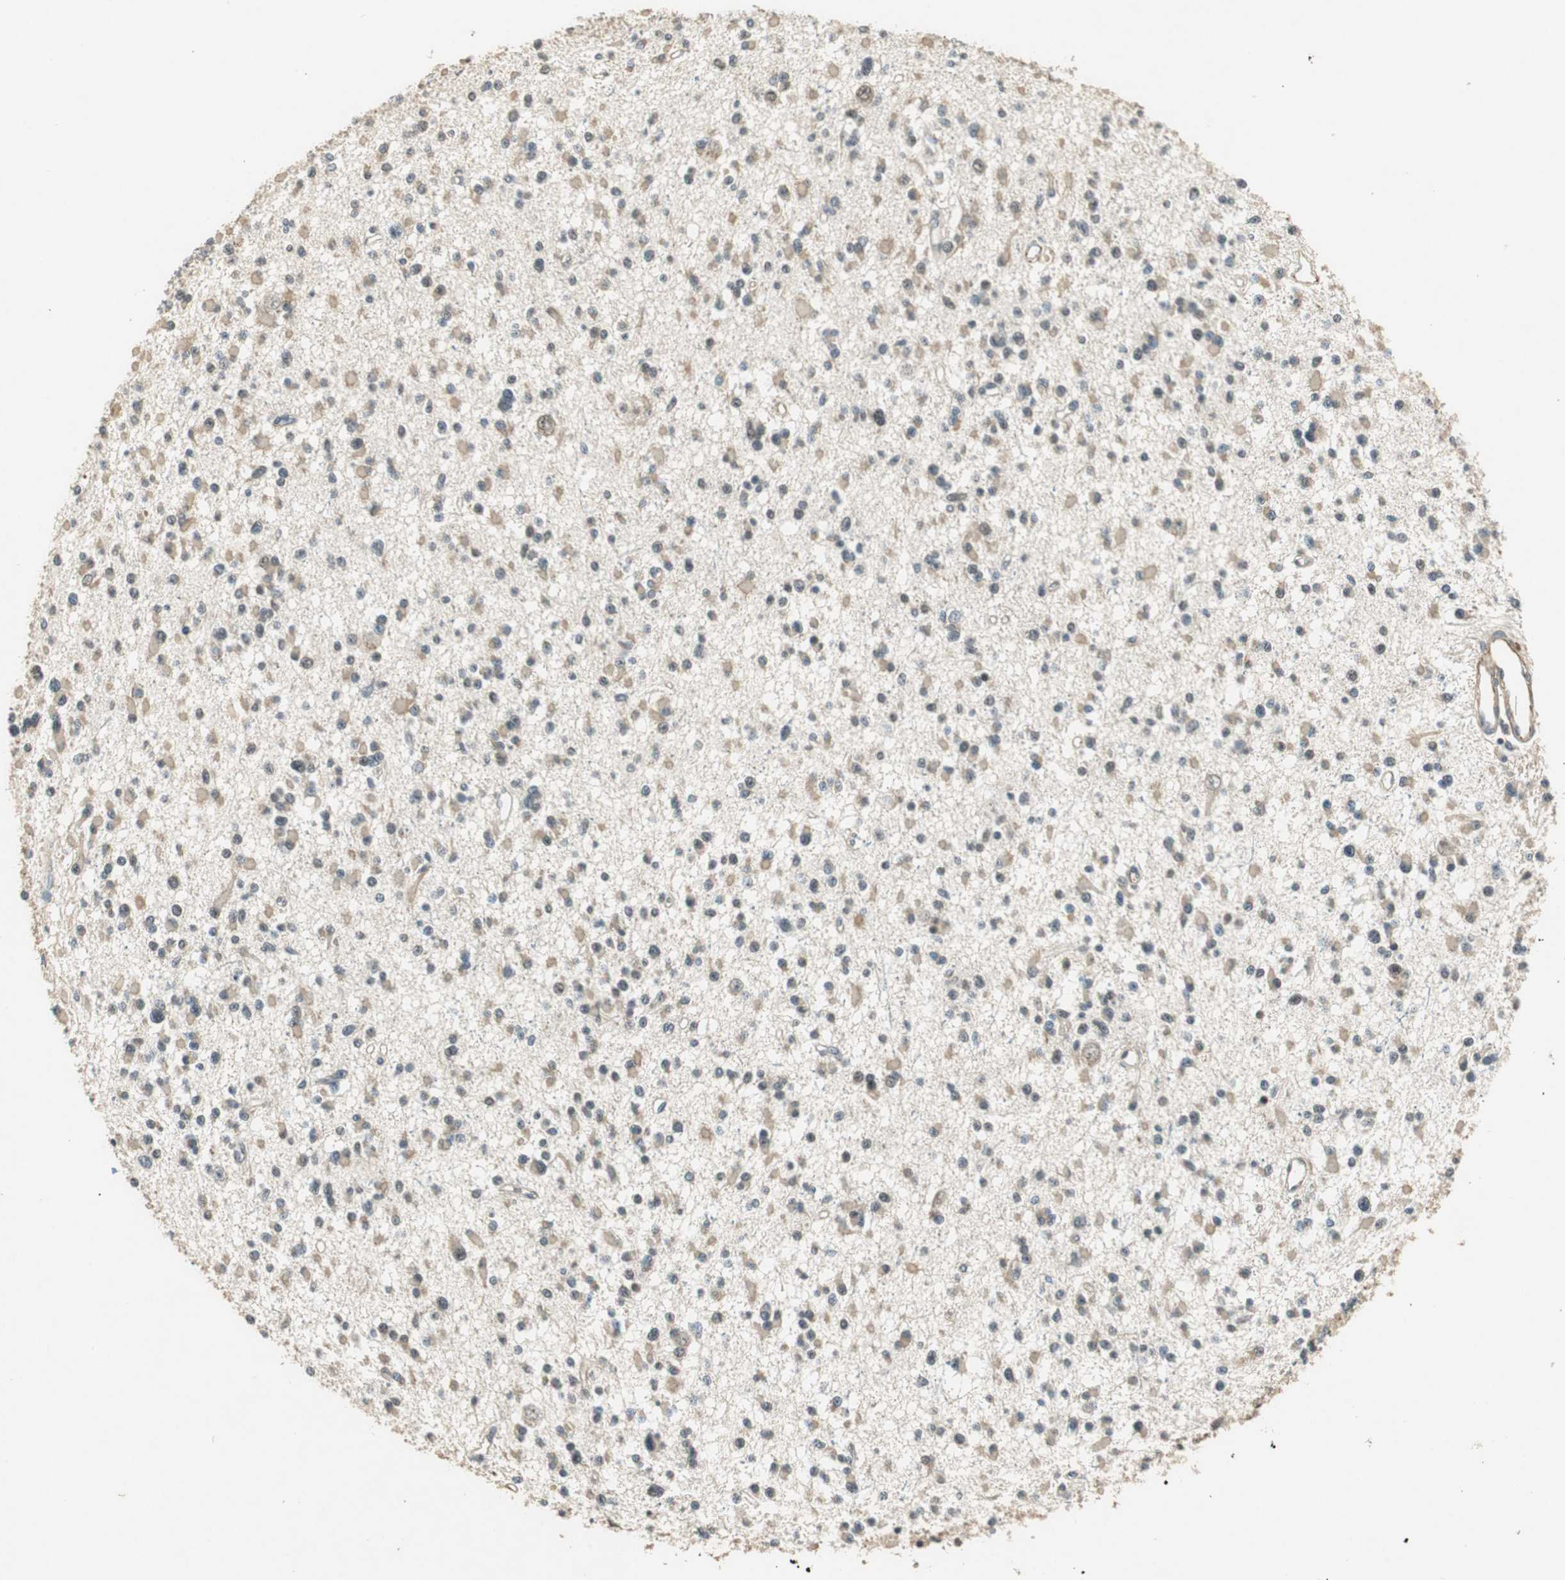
{"staining": {"intensity": "weak", "quantity": ">75%", "location": "cytoplasmic/membranous,nuclear"}, "tissue": "glioma", "cell_type": "Tumor cells", "image_type": "cancer", "snomed": [{"axis": "morphology", "description": "Glioma, malignant, Low grade"}, {"axis": "topography", "description": "Brain"}], "caption": "The image shows immunohistochemical staining of malignant glioma (low-grade). There is weak cytoplasmic/membranous and nuclear expression is identified in approximately >75% of tumor cells. Immunohistochemistry stains the protein of interest in brown and the nuclei are stained blue.", "gene": "PSMB4", "patient": {"sex": "female", "age": 22}}